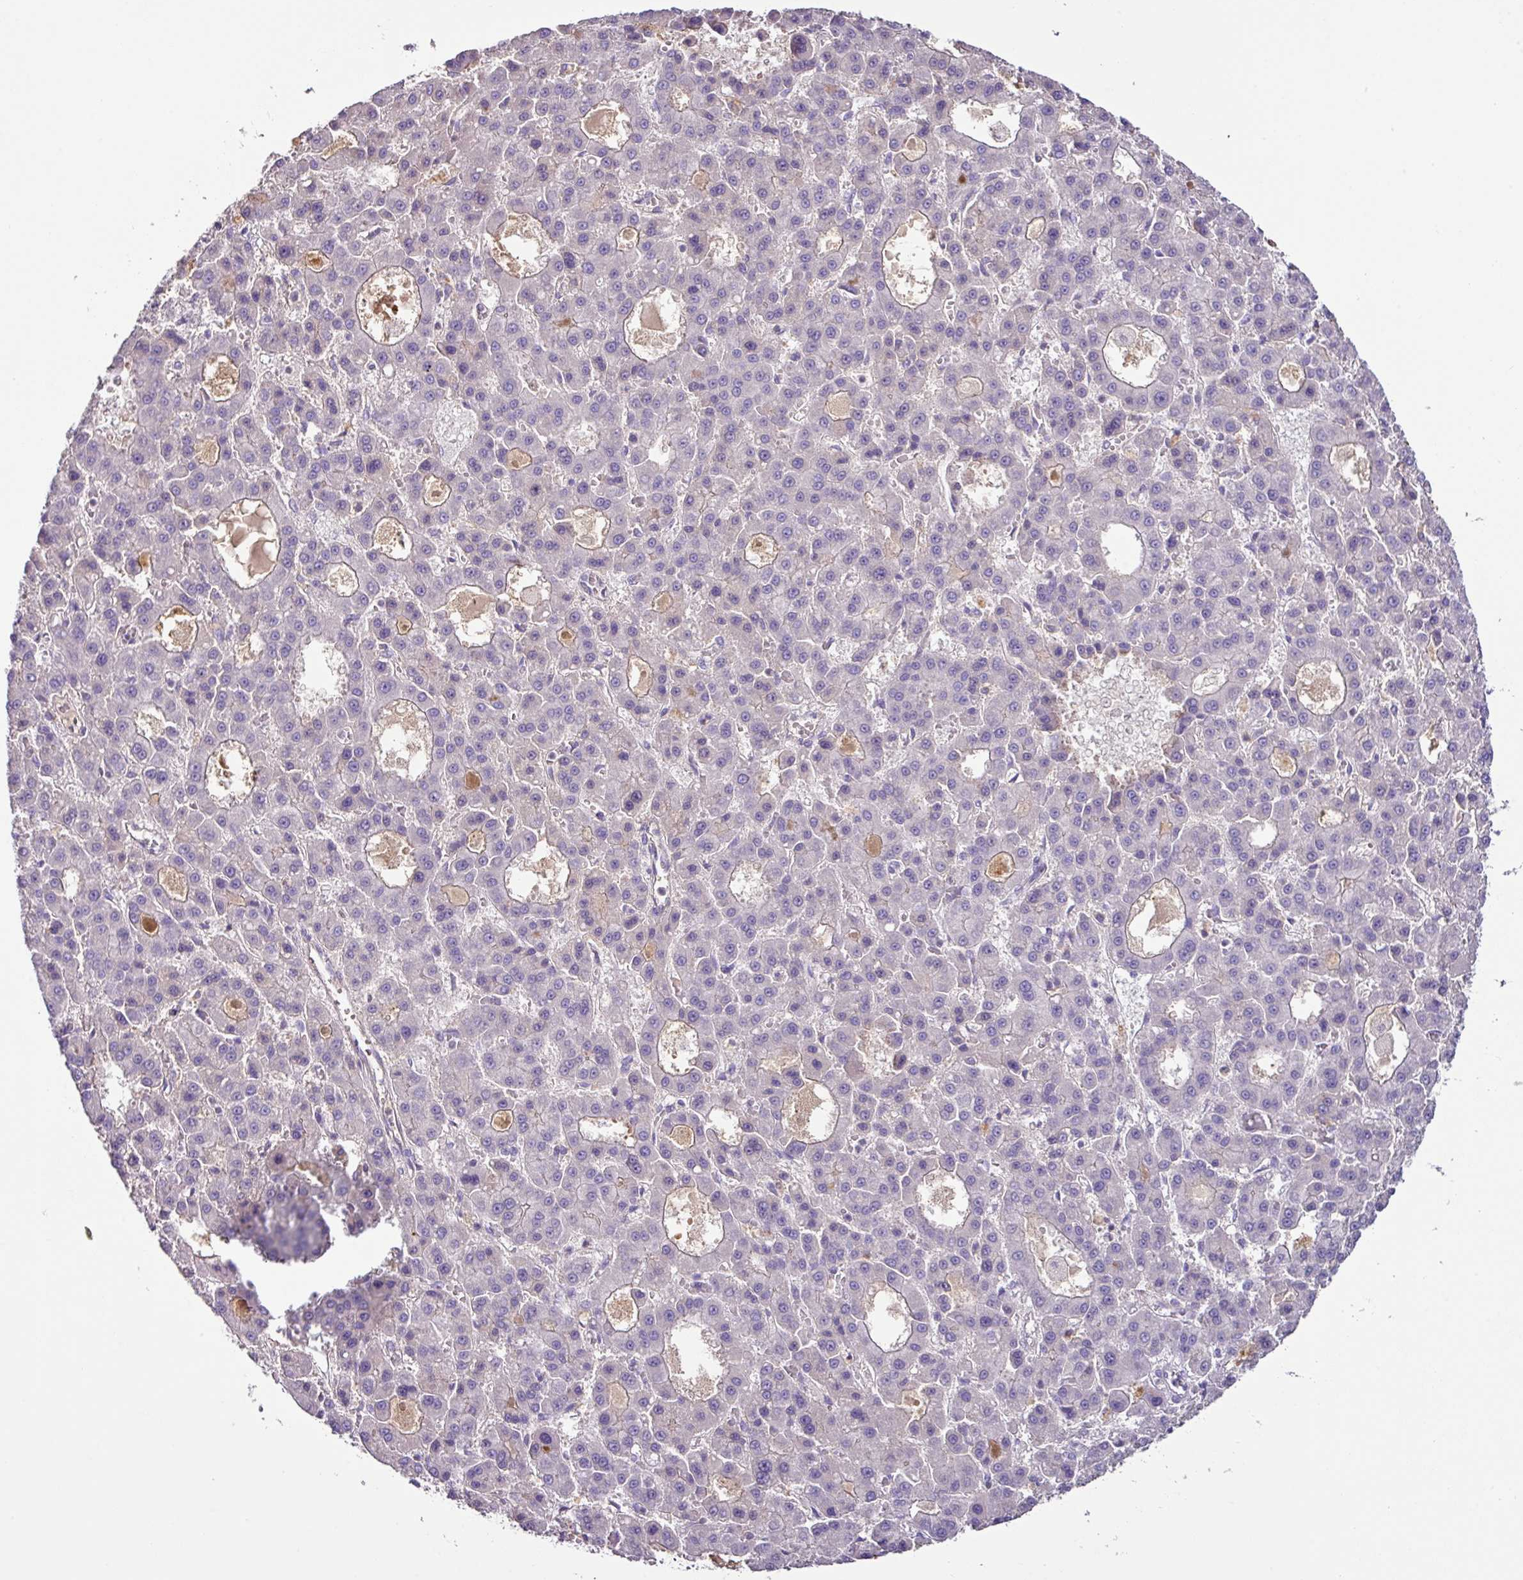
{"staining": {"intensity": "negative", "quantity": "none", "location": "none"}, "tissue": "liver cancer", "cell_type": "Tumor cells", "image_type": "cancer", "snomed": [{"axis": "morphology", "description": "Carcinoma, Hepatocellular, NOS"}, {"axis": "topography", "description": "Liver"}], "caption": "Tumor cells show no significant protein expression in liver cancer (hepatocellular carcinoma). The staining is performed using DAB (3,3'-diaminobenzidine) brown chromogen with nuclei counter-stained in using hematoxylin.", "gene": "AGR3", "patient": {"sex": "male", "age": 70}}